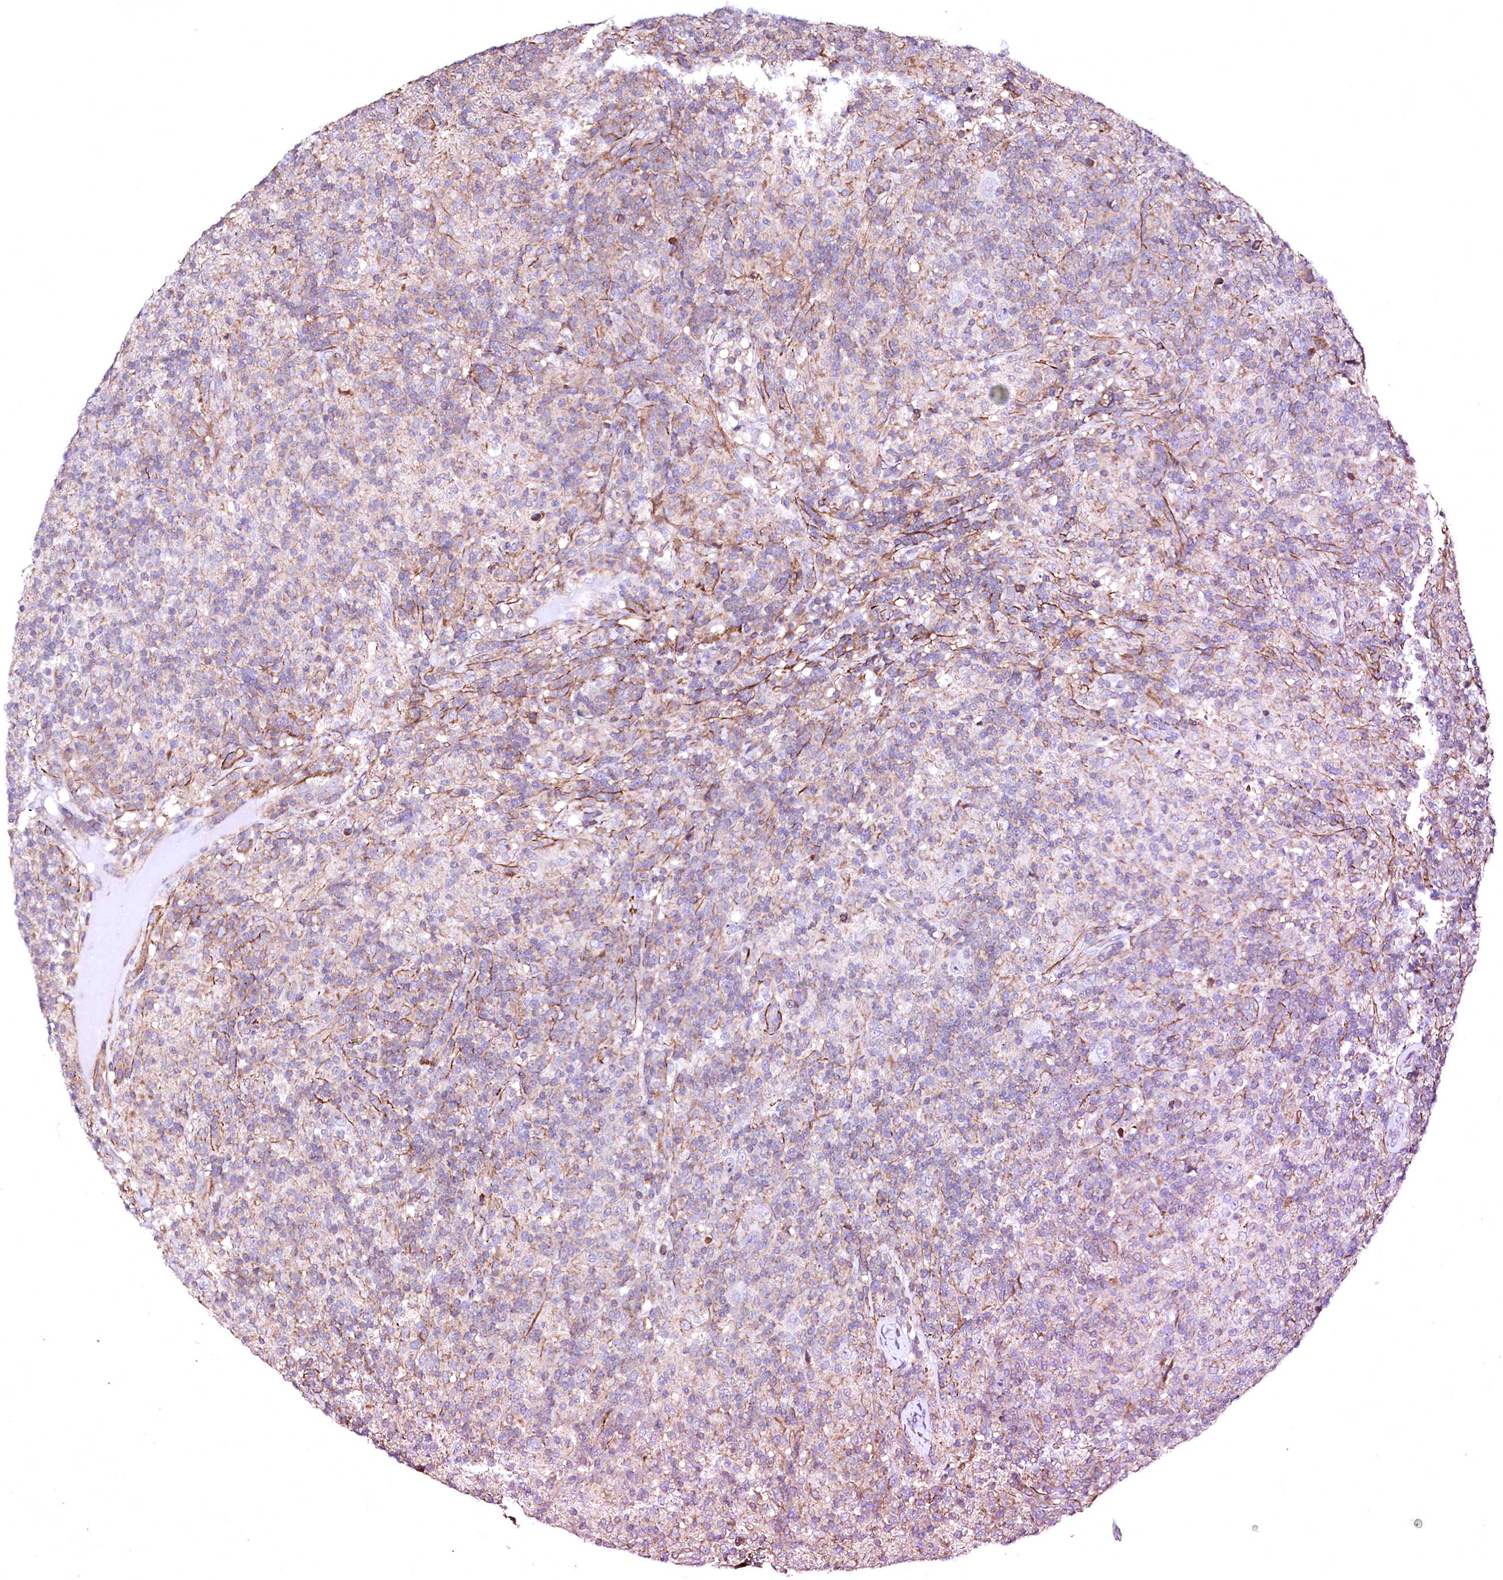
{"staining": {"intensity": "negative", "quantity": "none", "location": "none"}, "tissue": "lymphoma", "cell_type": "Tumor cells", "image_type": "cancer", "snomed": [{"axis": "morphology", "description": "Hodgkin's disease, NOS"}, {"axis": "topography", "description": "Lymph node"}], "caption": "An immunohistochemistry image of Hodgkin's disease is shown. There is no staining in tumor cells of Hodgkin's disease.", "gene": "GPR176", "patient": {"sex": "male", "age": 70}}